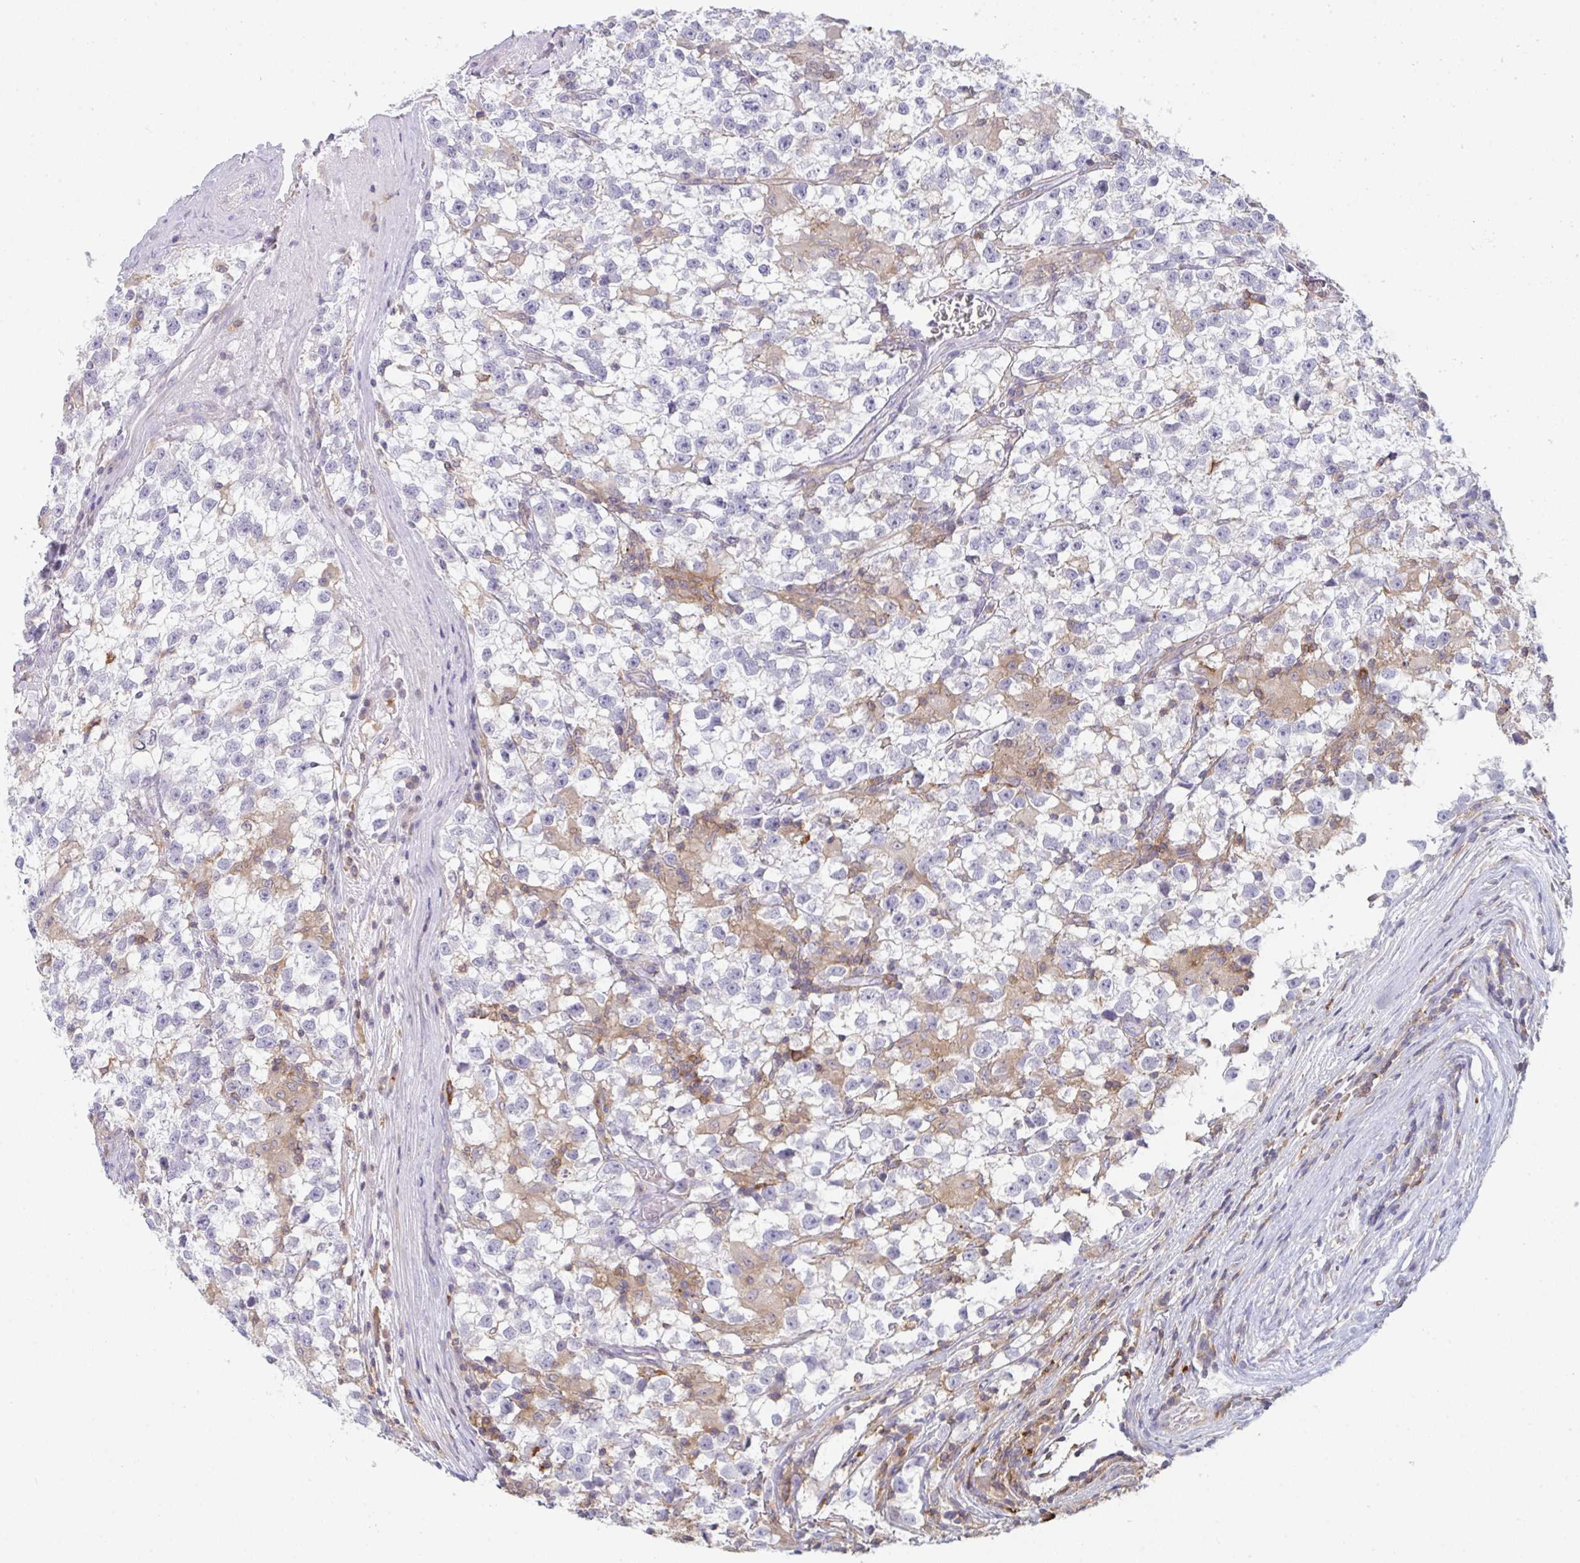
{"staining": {"intensity": "negative", "quantity": "none", "location": "none"}, "tissue": "testis cancer", "cell_type": "Tumor cells", "image_type": "cancer", "snomed": [{"axis": "morphology", "description": "Seminoma, NOS"}, {"axis": "topography", "description": "Testis"}], "caption": "Testis seminoma stained for a protein using IHC shows no expression tumor cells.", "gene": "DISP2", "patient": {"sex": "male", "age": 31}}